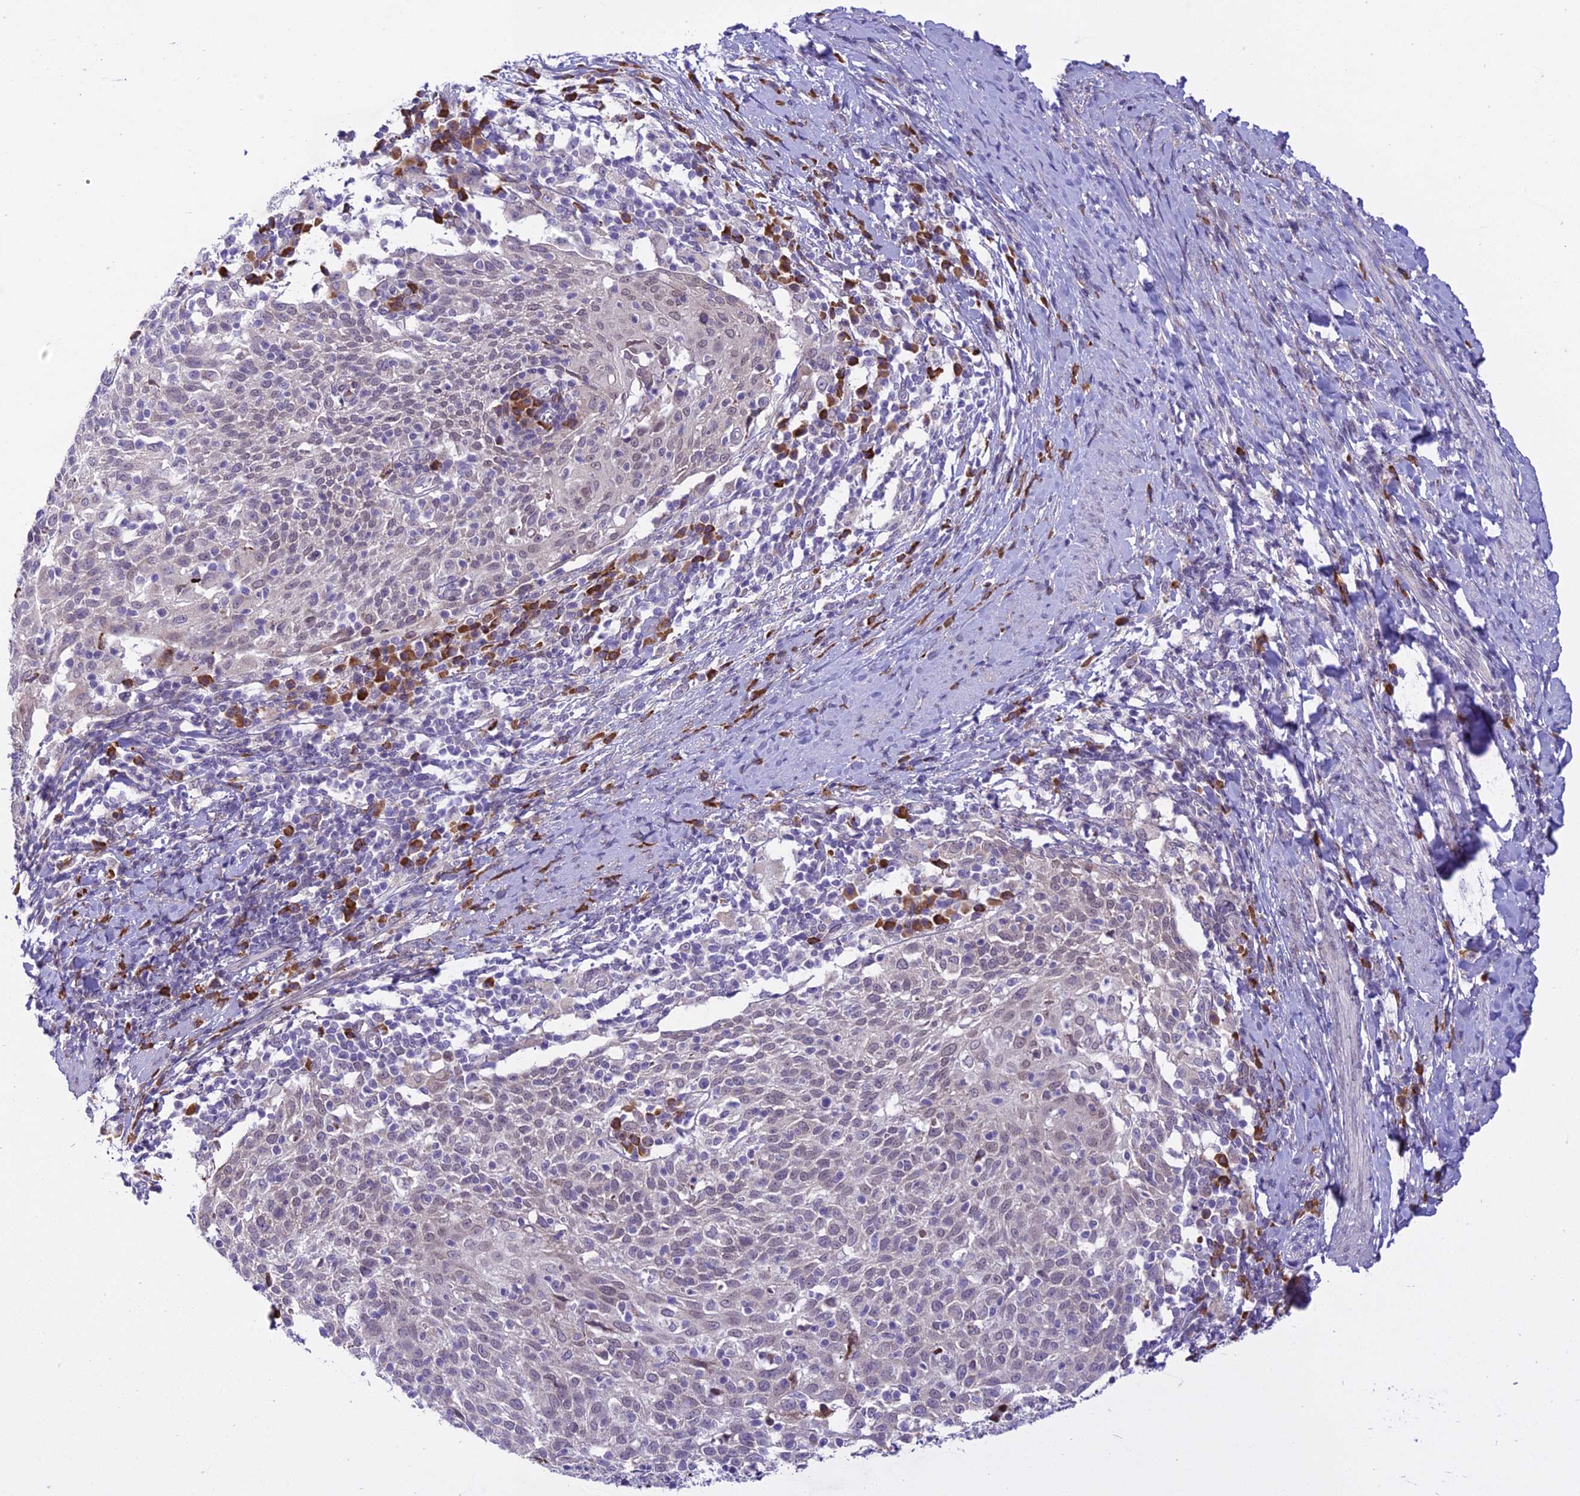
{"staining": {"intensity": "weak", "quantity": "<25%", "location": "nuclear"}, "tissue": "cervical cancer", "cell_type": "Tumor cells", "image_type": "cancer", "snomed": [{"axis": "morphology", "description": "Squamous cell carcinoma, NOS"}, {"axis": "topography", "description": "Cervix"}], "caption": "High magnification brightfield microscopy of squamous cell carcinoma (cervical) stained with DAB (brown) and counterstained with hematoxylin (blue): tumor cells show no significant positivity.", "gene": "NEURL2", "patient": {"sex": "female", "age": 52}}